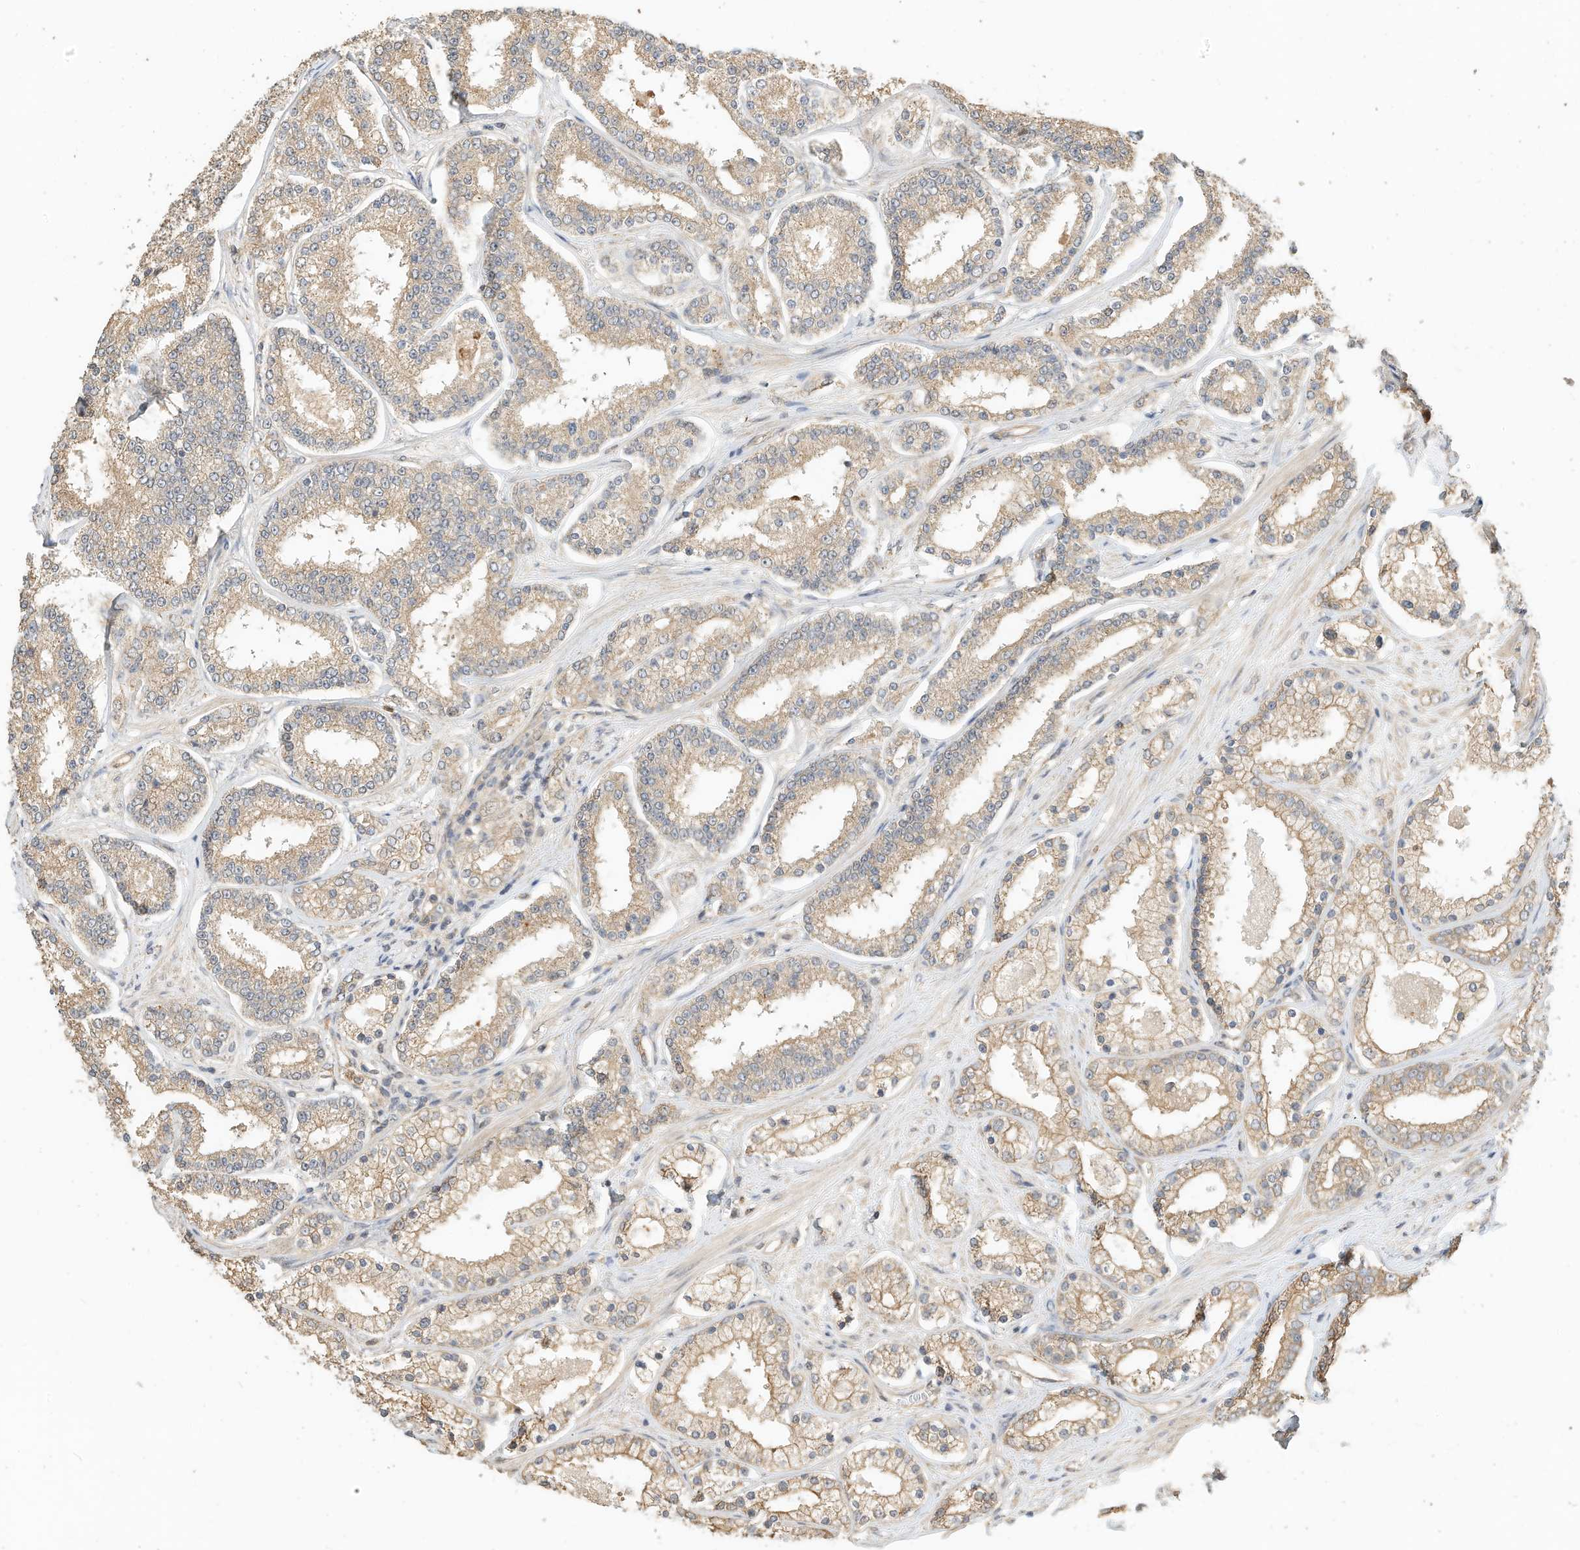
{"staining": {"intensity": "moderate", "quantity": ">75%", "location": "cytoplasmic/membranous"}, "tissue": "prostate cancer", "cell_type": "Tumor cells", "image_type": "cancer", "snomed": [{"axis": "morphology", "description": "Normal tissue, NOS"}, {"axis": "morphology", "description": "Adenocarcinoma, High grade"}, {"axis": "topography", "description": "Prostate"}], "caption": "High-magnification brightfield microscopy of prostate adenocarcinoma (high-grade) stained with DAB (3,3'-diaminobenzidine) (brown) and counterstained with hematoxylin (blue). tumor cells exhibit moderate cytoplasmic/membranous staining is appreciated in about>75% of cells.", "gene": "OFD1", "patient": {"sex": "male", "age": 83}}